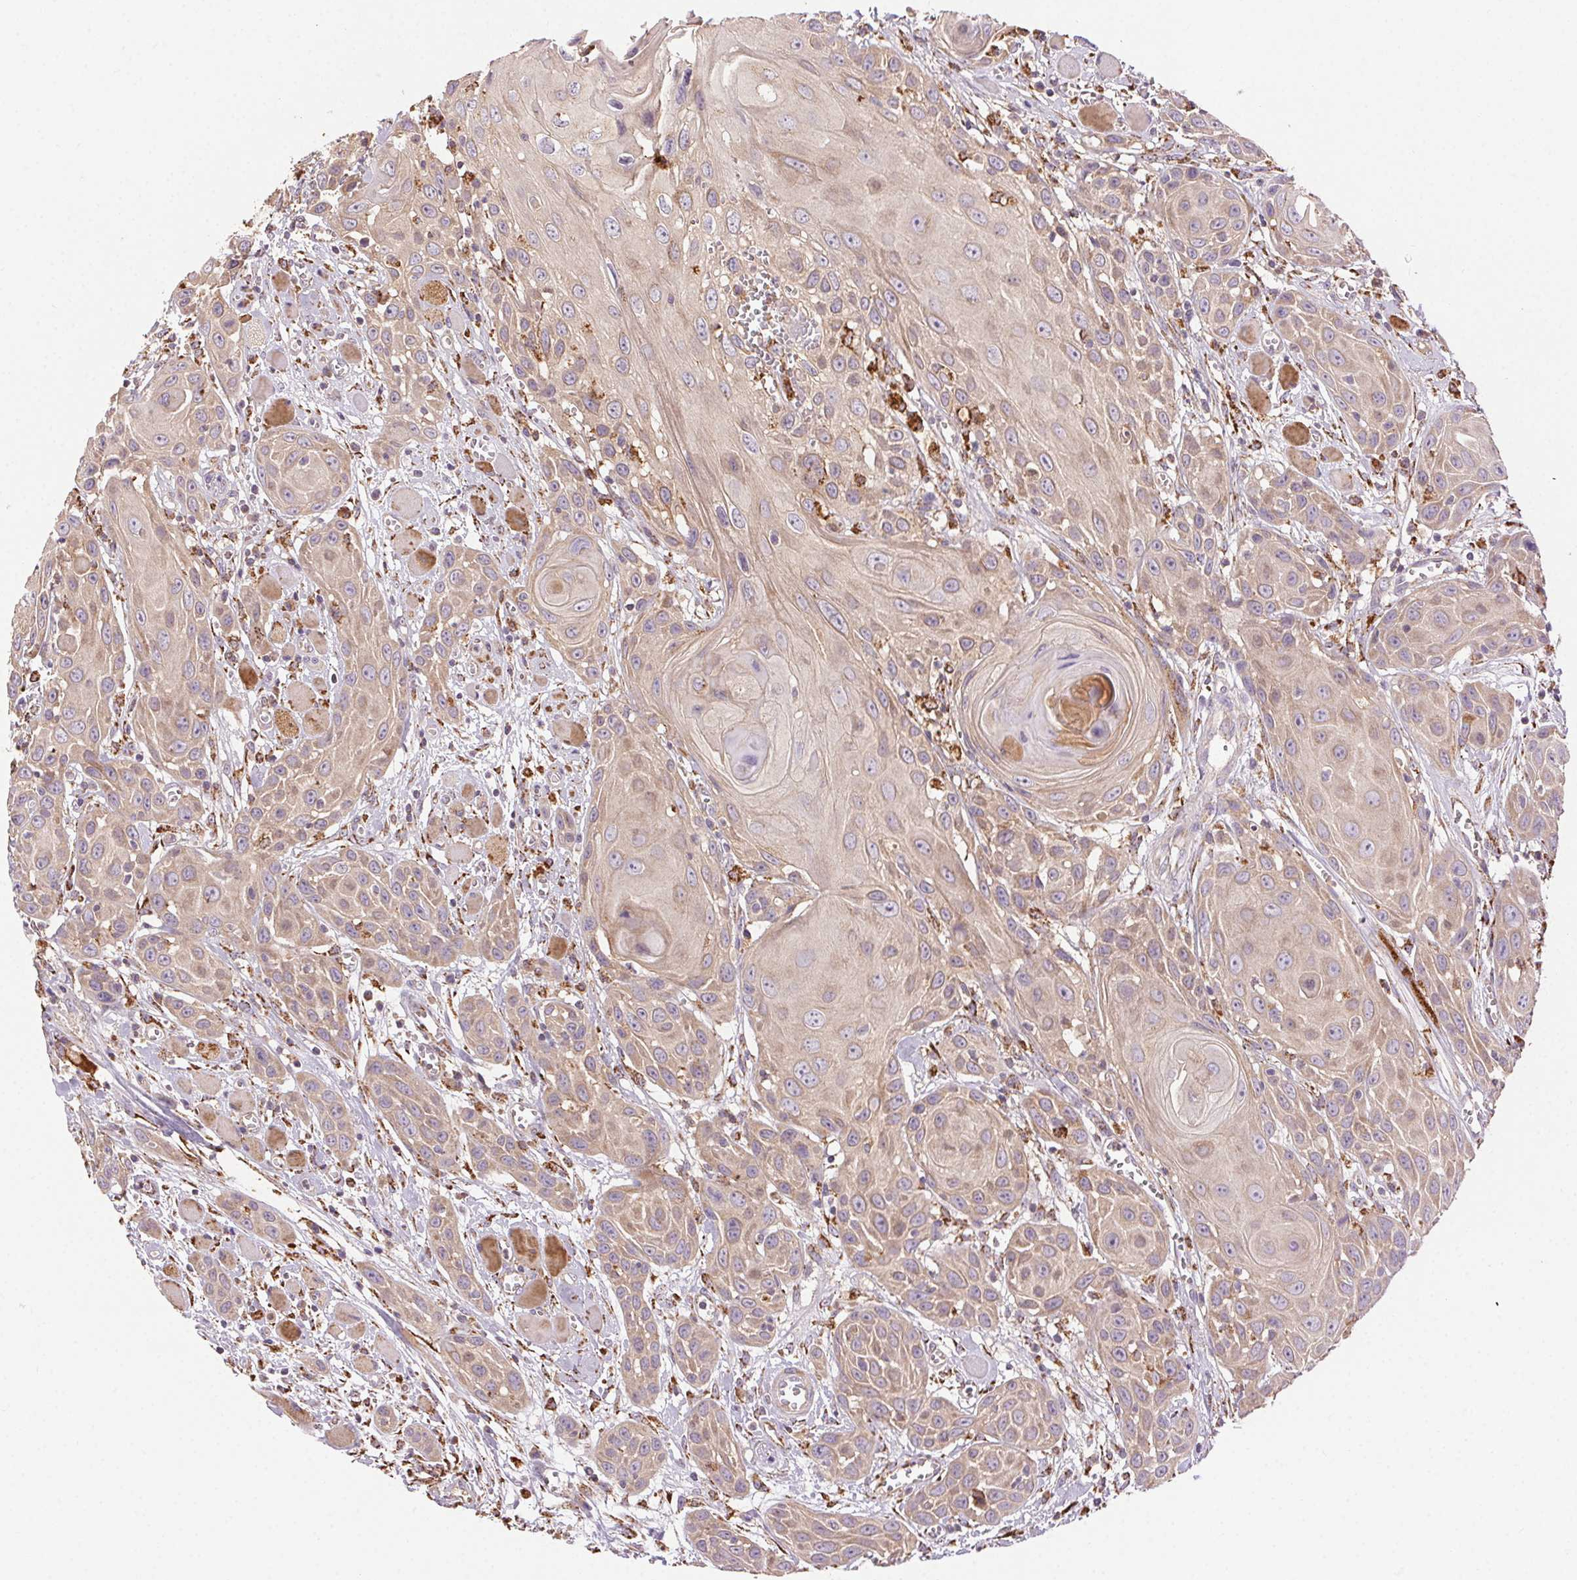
{"staining": {"intensity": "weak", "quantity": ">75%", "location": "cytoplasmic/membranous"}, "tissue": "head and neck cancer", "cell_type": "Tumor cells", "image_type": "cancer", "snomed": [{"axis": "morphology", "description": "Squamous cell carcinoma, NOS"}, {"axis": "topography", "description": "Head-Neck"}], "caption": "A high-resolution photomicrograph shows immunohistochemistry staining of head and neck cancer, which displays weak cytoplasmic/membranous positivity in about >75% of tumor cells.", "gene": "FNBP1L", "patient": {"sex": "female", "age": 80}}